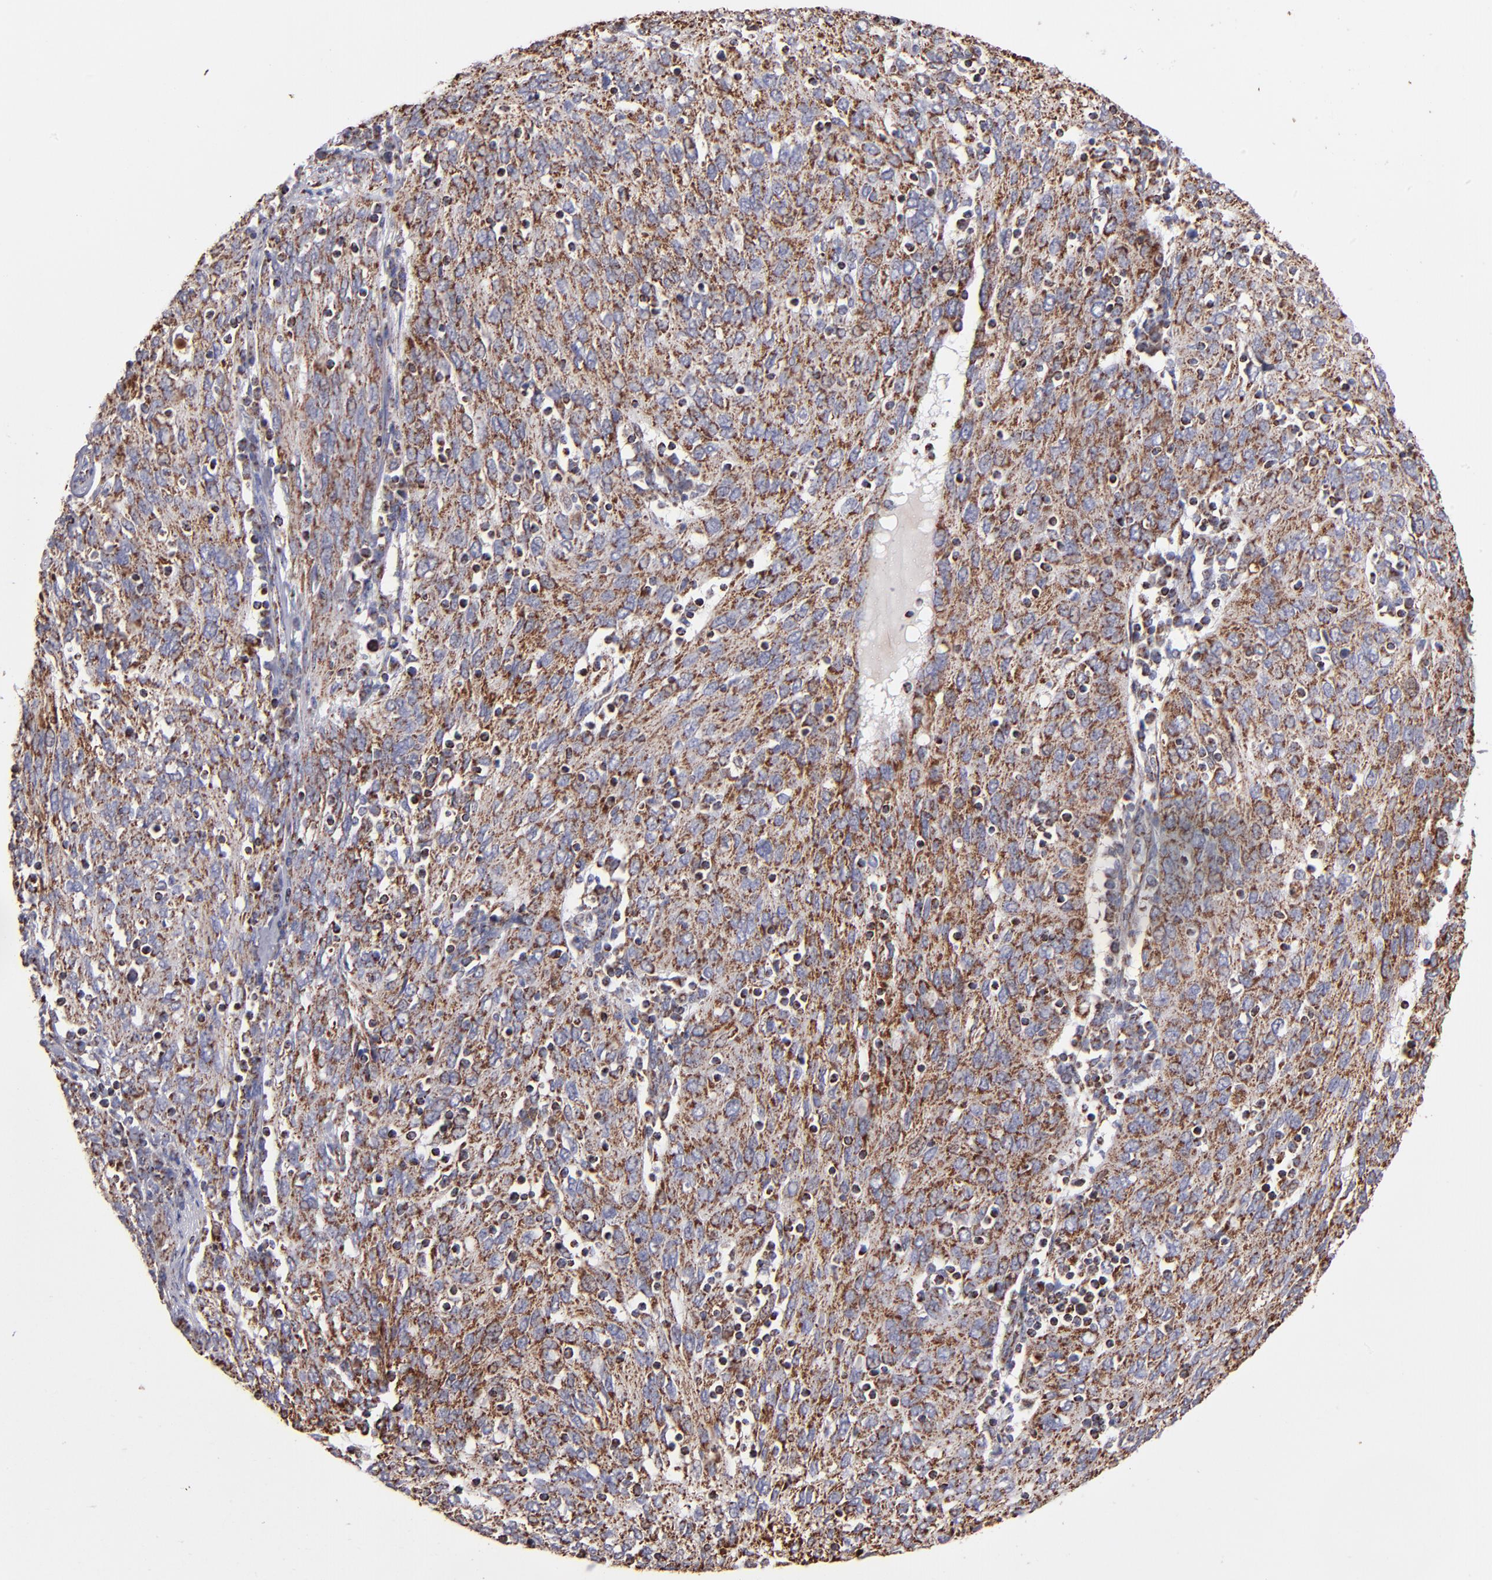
{"staining": {"intensity": "moderate", "quantity": ">75%", "location": "cytoplasmic/membranous"}, "tissue": "ovarian cancer", "cell_type": "Tumor cells", "image_type": "cancer", "snomed": [{"axis": "morphology", "description": "Carcinoma, endometroid"}, {"axis": "topography", "description": "Ovary"}], "caption": "High-magnification brightfield microscopy of endometroid carcinoma (ovarian) stained with DAB (brown) and counterstained with hematoxylin (blue). tumor cells exhibit moderate cytoplasmic/membranous staining is seen in approximately>75% of cells.", "gene": "DLST", "patient": {"sex": "female", "age": 50}}